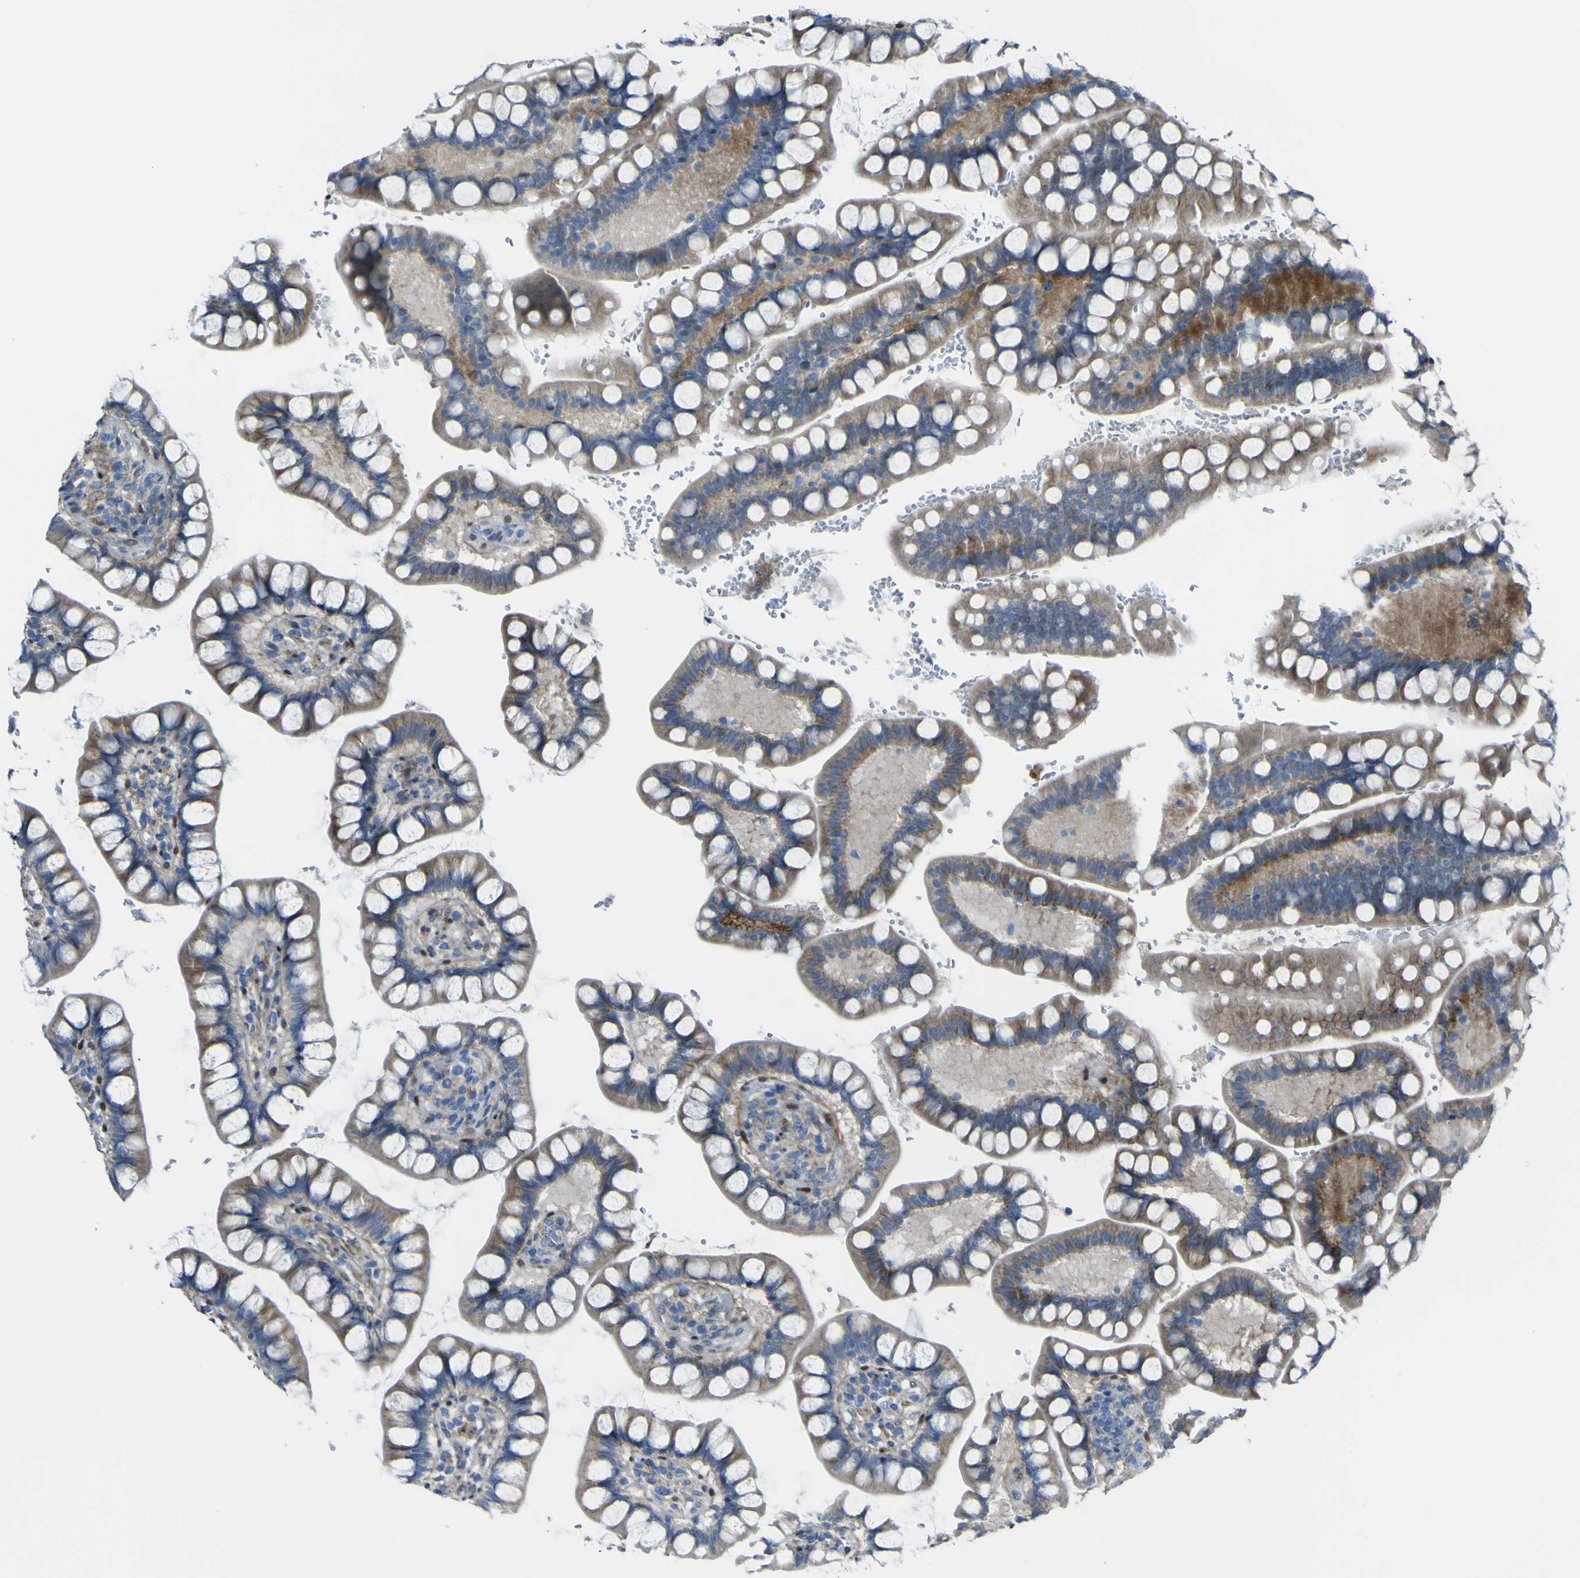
{"staining": {"intensity": "moderate", "quantity": "25%-75%", "location": "cytoplasmic/membranous"}, "tissue": "small intestine", "cell_type": "Glandular cells", "image_type": "normal", "snomed": [{"axis": "morphology", "description": "Normal tissue, NOS"}, {"axis": "topography", "description": "Small intestine"}], "caption": "Brown immunohistochemical staining in normal small intestine exhibits moderate cytoplasmic/membranous expression in approximately 25%-75% of glandular cells.", "gene": "LRRN1", "patient": {"sex": "female", "age": 58}}